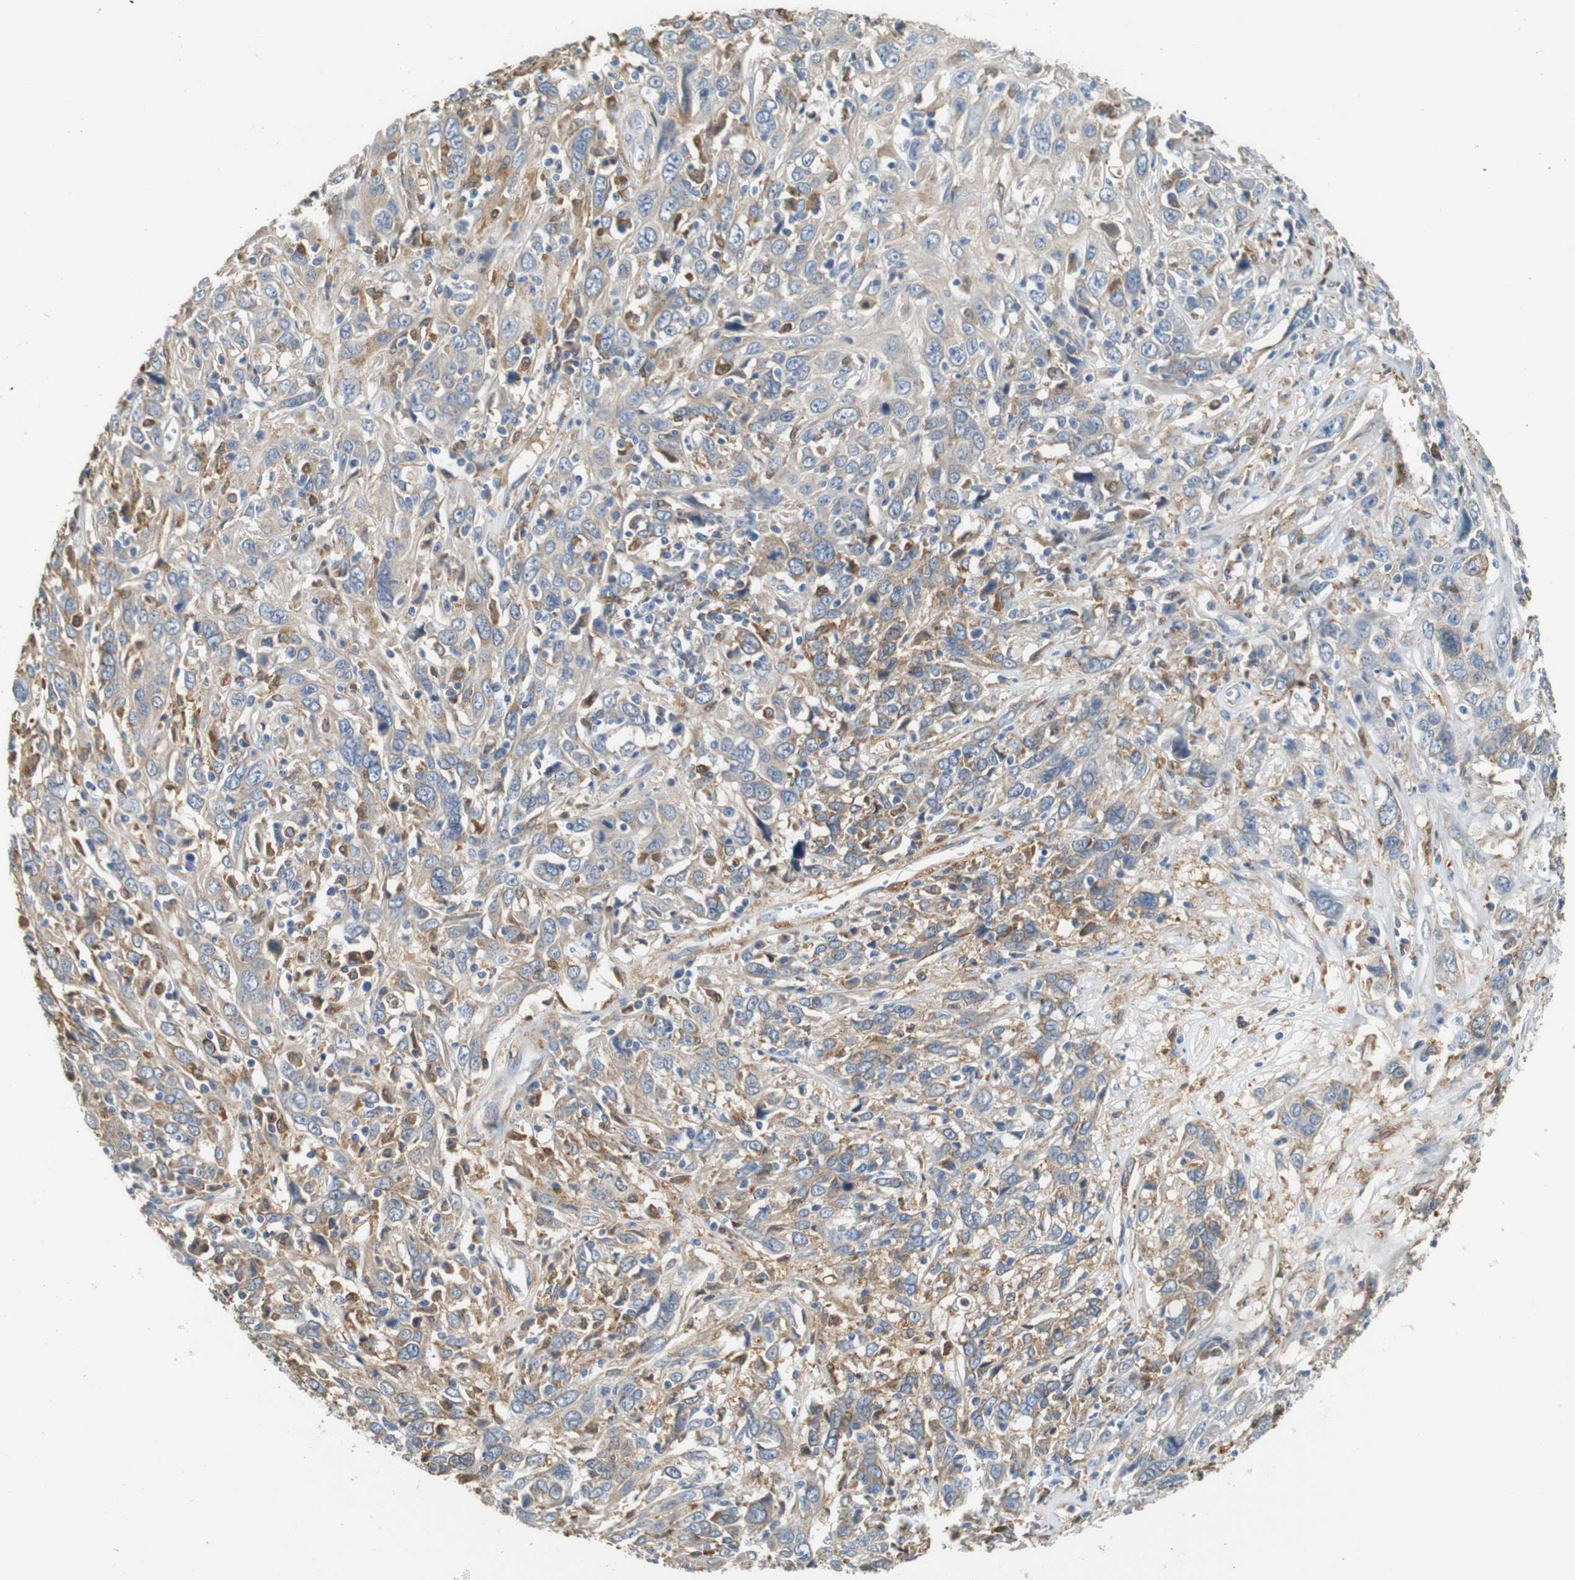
{"staining": {"intensity": "negative", "quantity": "none", "location": "none"}, "tissue": "cervical cancer", "cell_type": "Tumor cells", "image_type": "cancer", "snomed": [{"axis": "morphology", "description": "Squamous cell carcinoma, NOS"}, {"axis": "topography", "description": "Cervix"}], "caption": "DAB immunohistochemical staining of human cervical cancer (squamous cell carcinoma) demonstrates no significant expression in tumor cells. (Immunohistochemistry (ihc), brightfield microscopy, high magnification).", "gene": "NEBL", "patient": {"sex": "female", "age": 46}}